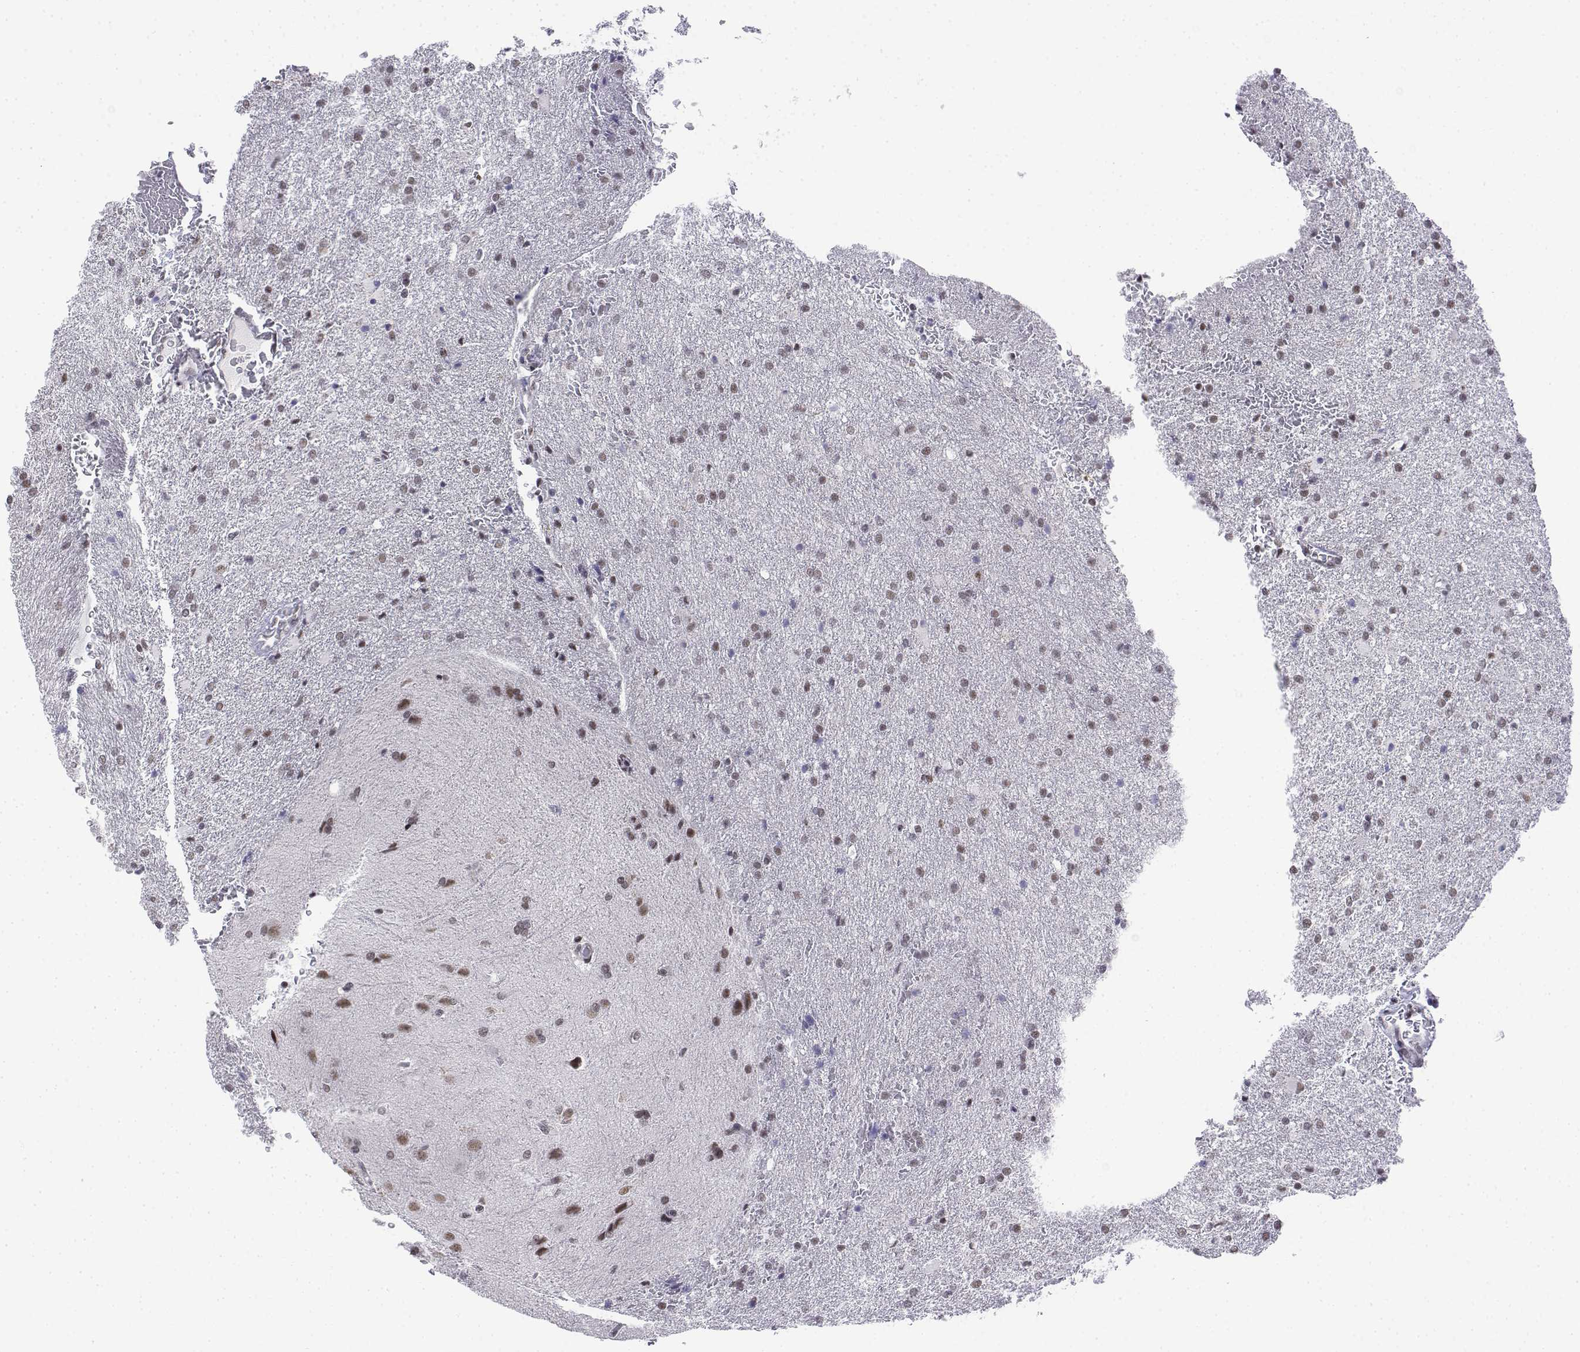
{"staining": {"intensity": "weak", "quantity": ">75%", "location": "nuclear"}, "tissue": "glioma", "cell_type": "Tumor cells", "image_type": "cancer", "snomed": [{"axis": "morphology", "description": "Glioma, malignant, High grade"}, {"axis": "topography", "description": "Brain"}], "caption": "Immunohistochemical staining of glioma shows low levels of weak nuclear protein staining in about >75% of tumor cells.", "gene": "SETD1A", "patient": {"sex": "male", "age": 68}}